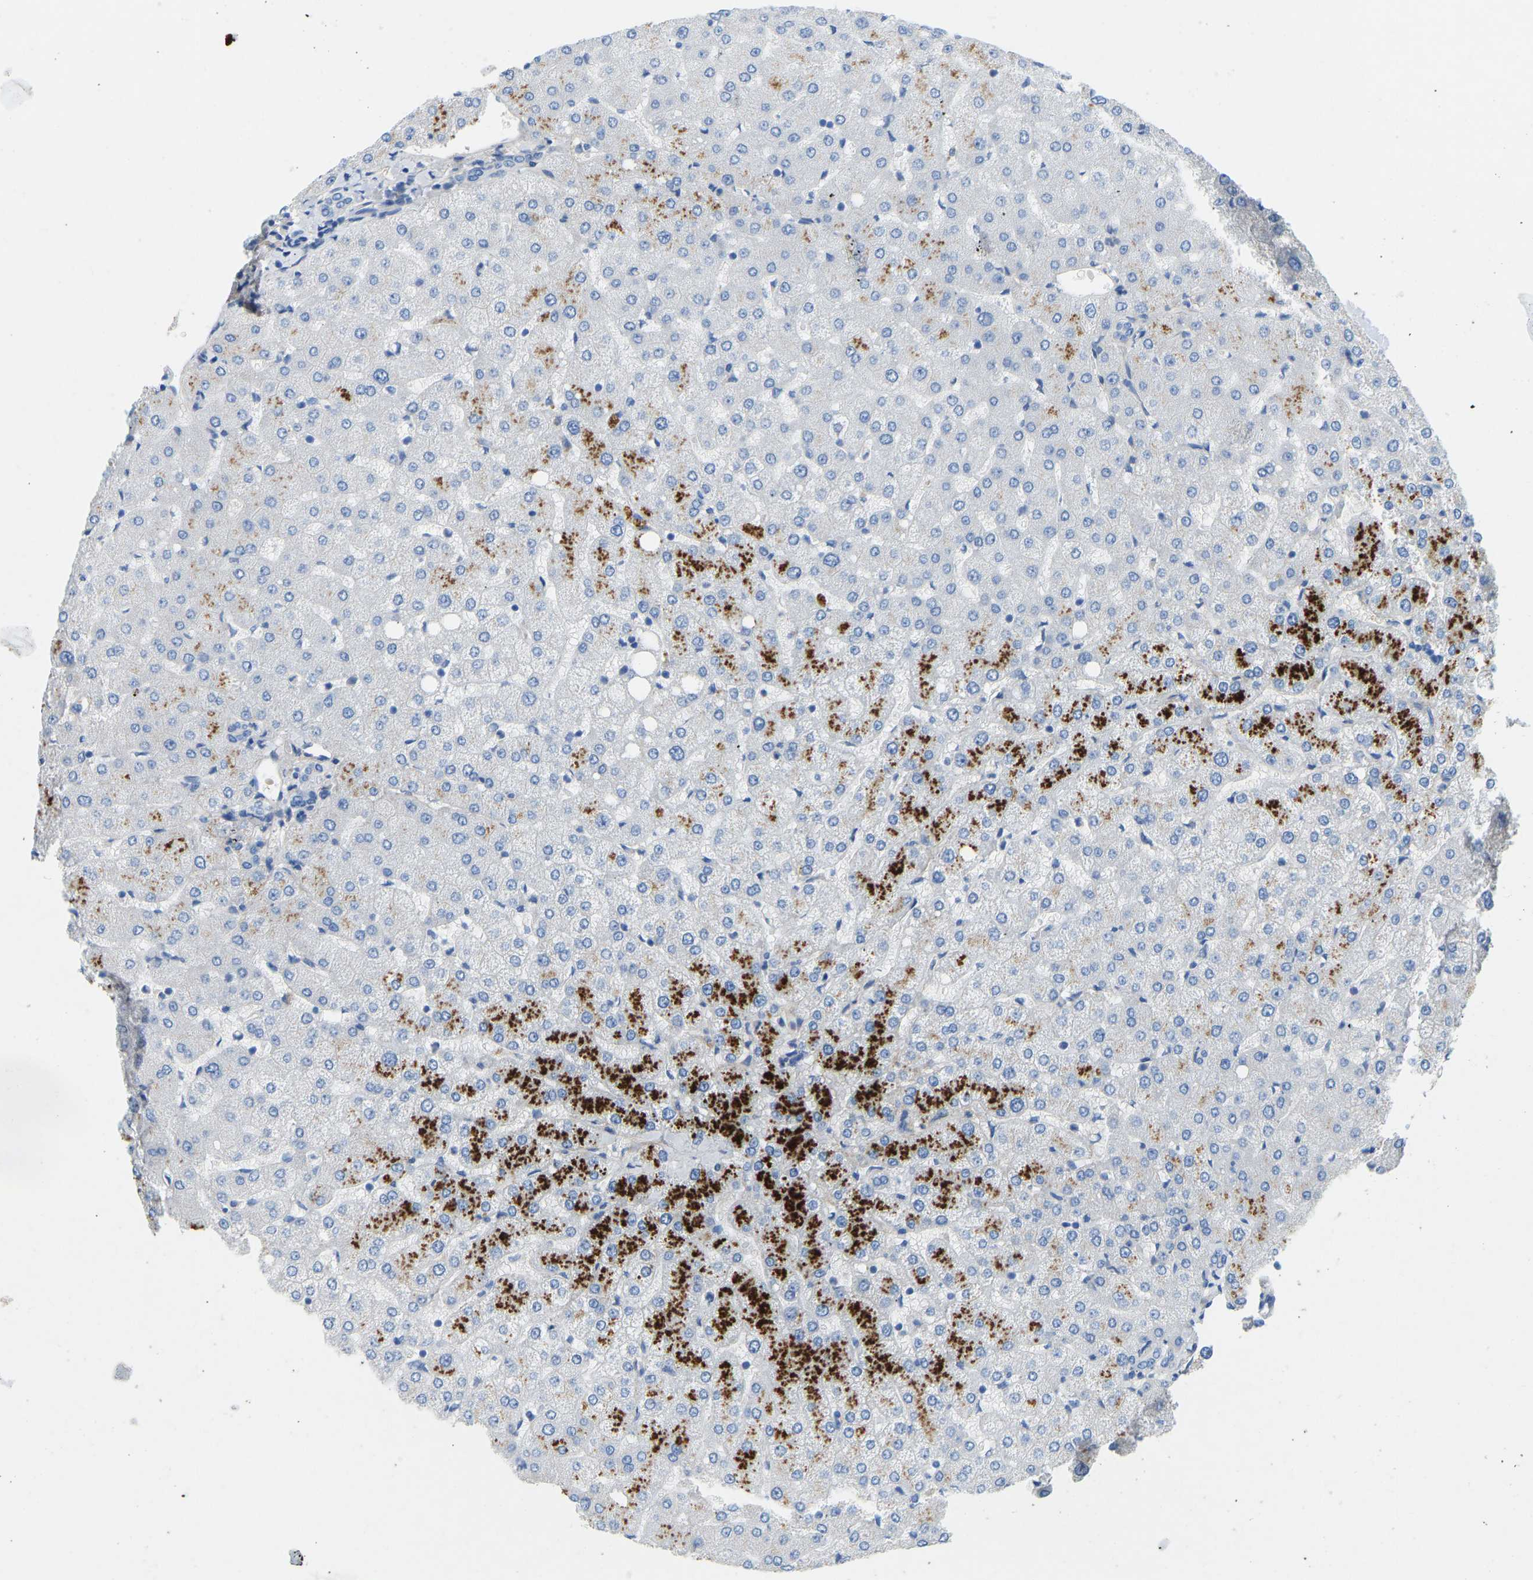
{"staining": {"intensity": "negative", "quantity": "none", "location": "none"}, "tissue": "liver", "cell_type": "Cholangiocytes", "image_type": "normal", "snomed": [{"axis": "morphology", "description": "Normal tissue, NOS"}, {"axis": "topography", "description": "Liver"}], "caption": "Immunohistochemistry (IHC) image of benign human liver stained for a protein (brown), which demonstrates no staining in cholangiocytes.", "gene": "TECTA", "patient": {"sex": "female", "age": 54}}